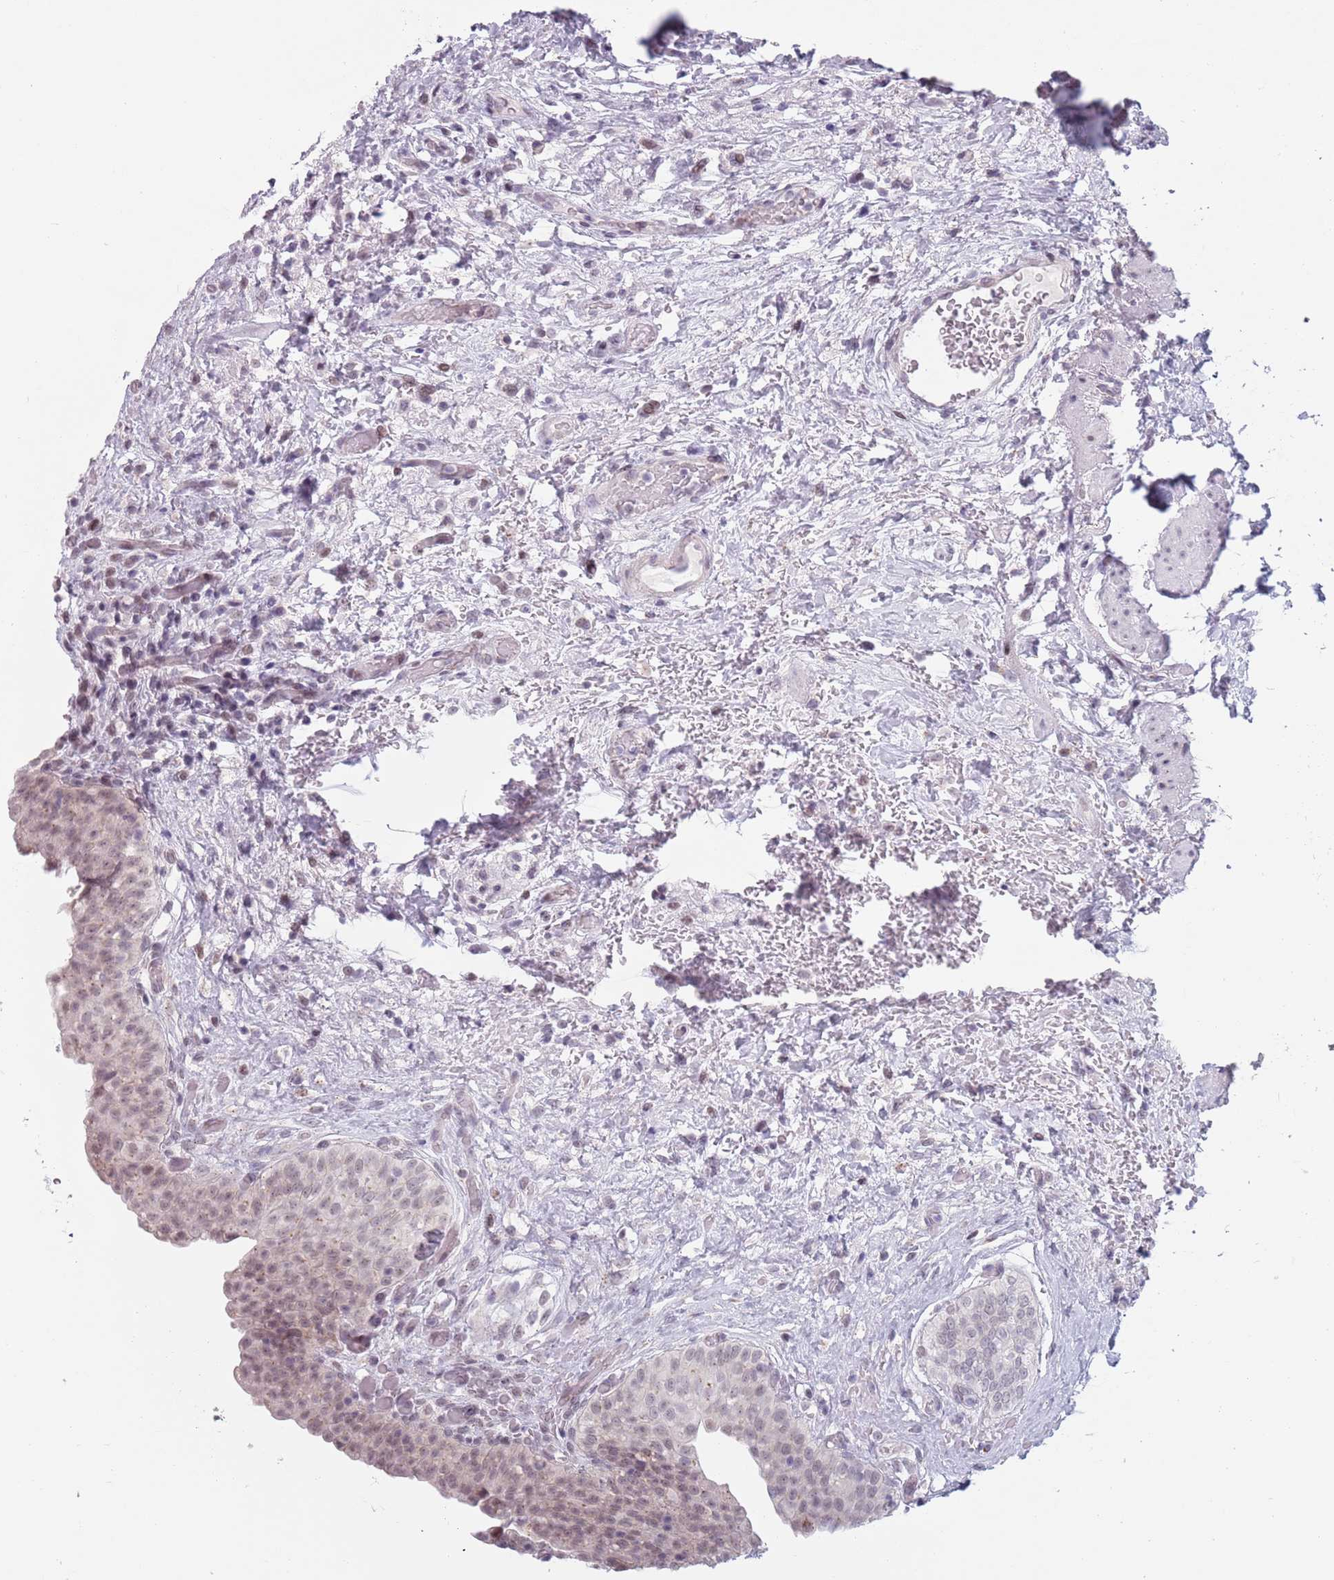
{"staining": {"intensity": "weak", "quantity": "25%-75%", "location": "nuclear"}, "tissue": "urinary bladder", "cell_type": "Urothelial cells", "image_type": "normal", "snomed": [{"axis": "morphology", "description": "Normal tissue, NOS"}, {"axis": "topography", "description": "Urinary bladder"}], "caption": "Weak nuclear protein positivity is seen in about 25%-75% of urothelial cells in urinary bladder. Ihc stains the protein of interest in brown and the nuclei are stained blue.", "gene": "ZKSCAN2", "patient": {"sex": "male", "age": 69}}